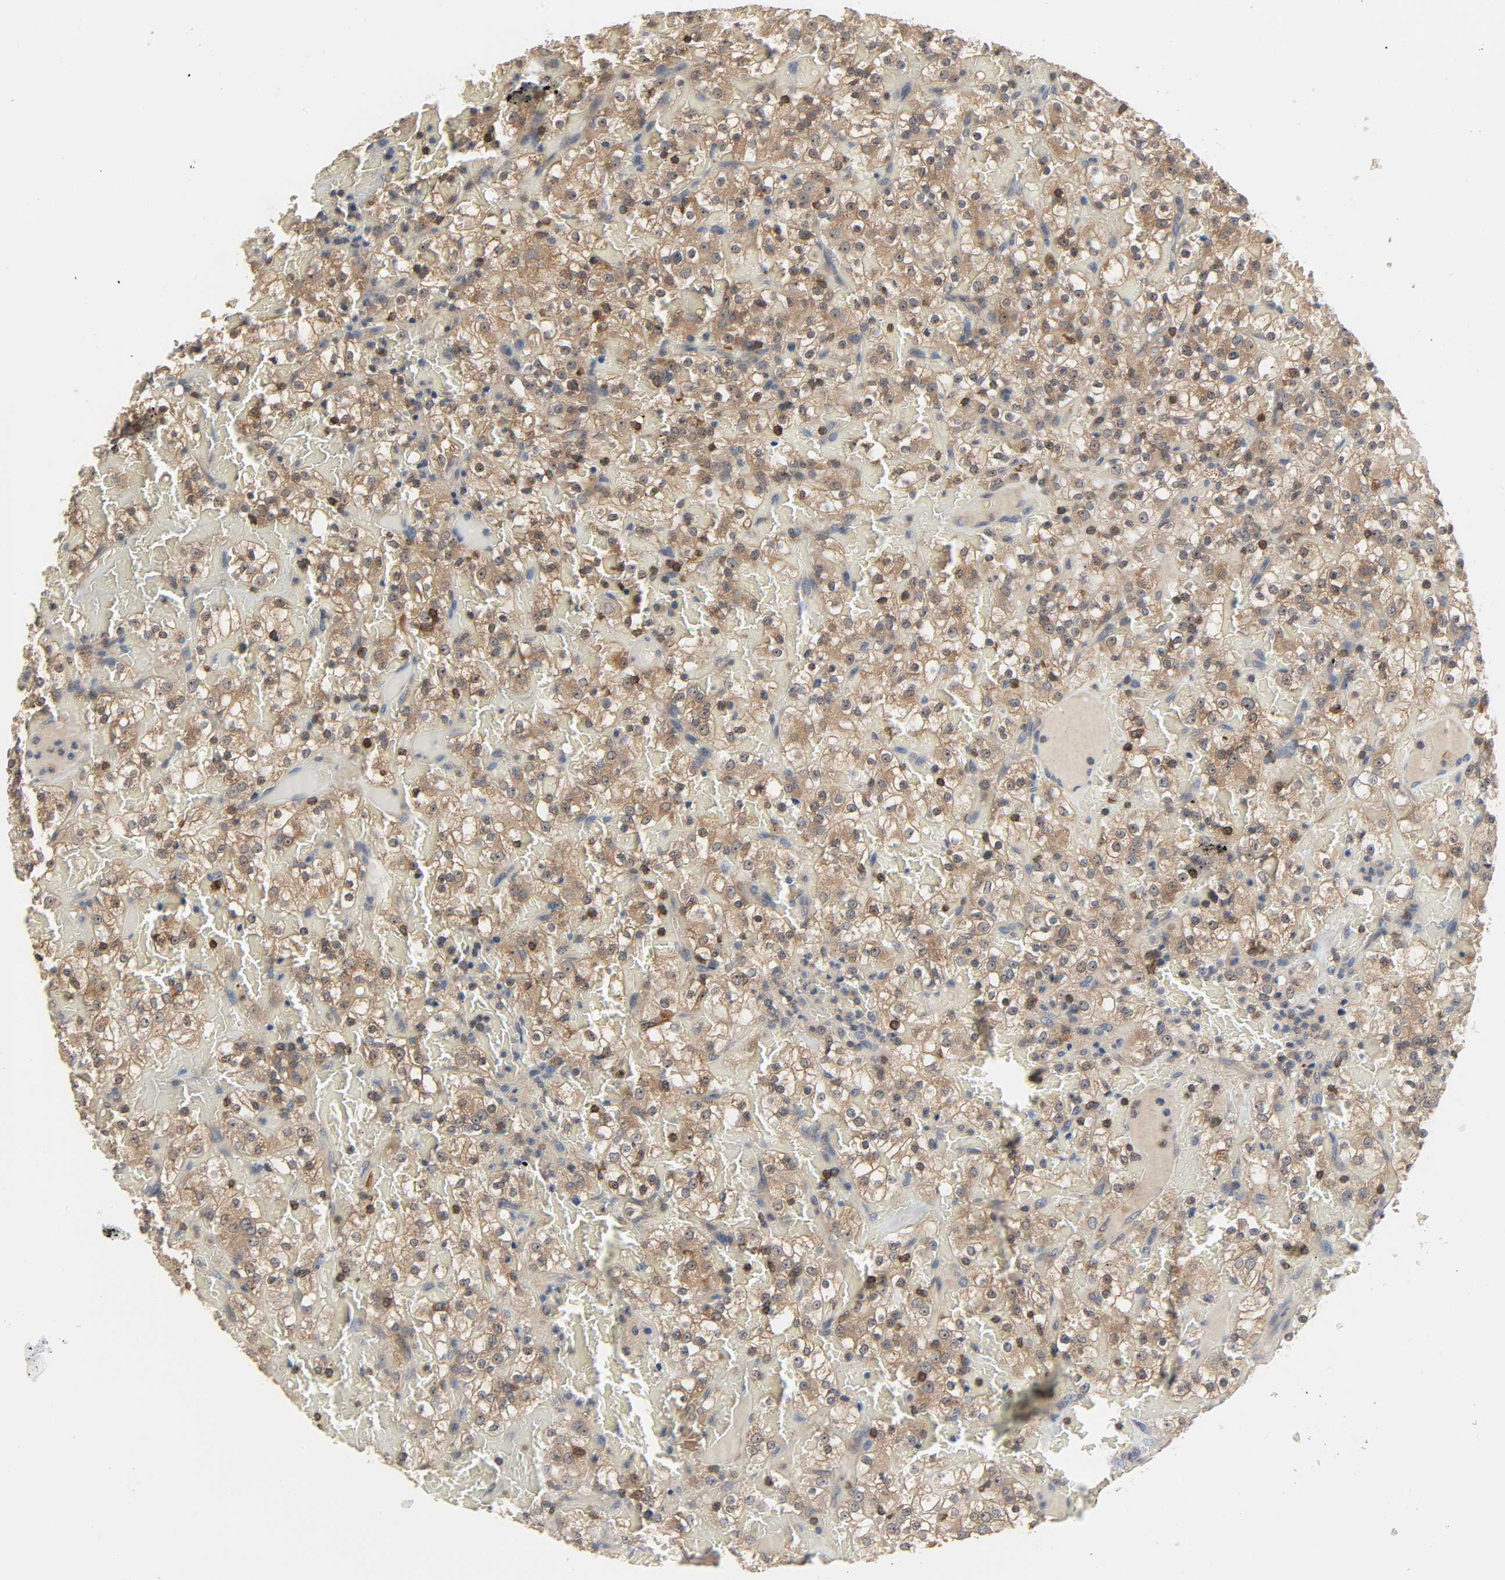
{"staining": {"intensity": "strong", "quantity": ">75%", "location": "cytoplasmic/membranous,nuclear"}, "tissue": "renal cancer", "cell_type": "Tumor cells", "image_type": "cancer", "snomed": [{"axis": "morphology", "description": "Normal tissue, NOS"}, {"axis": "morphology", "description": "Adenocarcinoma, NOS"}, {"axis": "topography", "description": "Kidney"}], "caption": "Tumor cells display strong cytoplasmic/membranous and nuclear staining in approximately >75% of cells in adenocarcinoma (renal).", "gene": "PLEKHA2", "patient": {"sex": "female", "age": 72}}